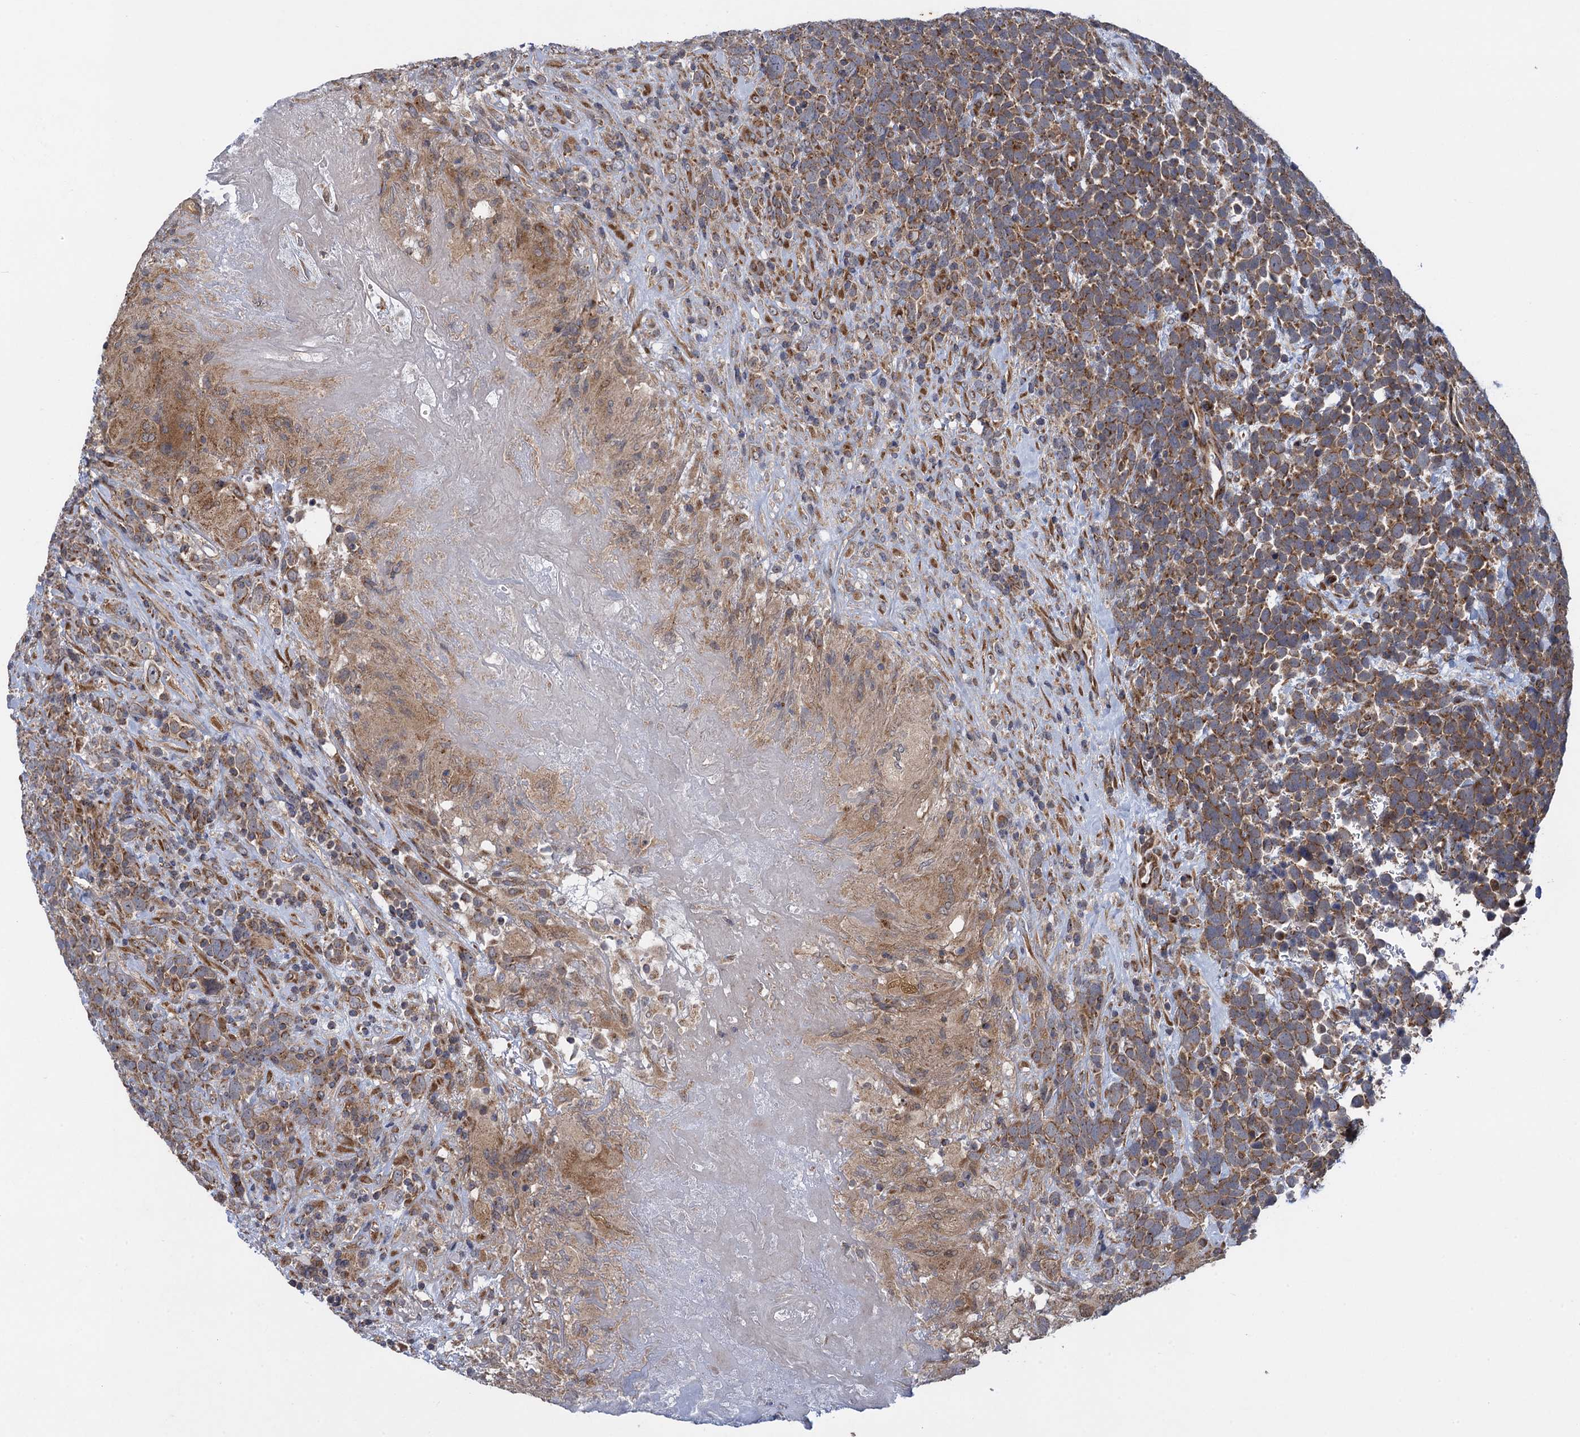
{"staining": {"intensity": "moderate", "quantity": ">75%", "location": "cytoplasmic/membranous"}, "tissue": "urothelial cancer", "cell_type": "Tumor cells", "image_type": "cancer", "snomed": [{"axis": "morphology", "description": "Urothelial carcinoma, High grade"}, {"axis": "topography", "description": "Urinary bladder"}], "caption": "DAB (3,3'-diaminobenzidine) immunohistochemical staining of urothelial cancer displays moderate cytoplasmic/membranous protein expression in approximately >75% of tumor cells. Immunohistochemistry stains the protein of interest in brown and the nuclei are stained blue.", "gene": "HAUS1", "patient": {"sex": "female", "age": 82}}